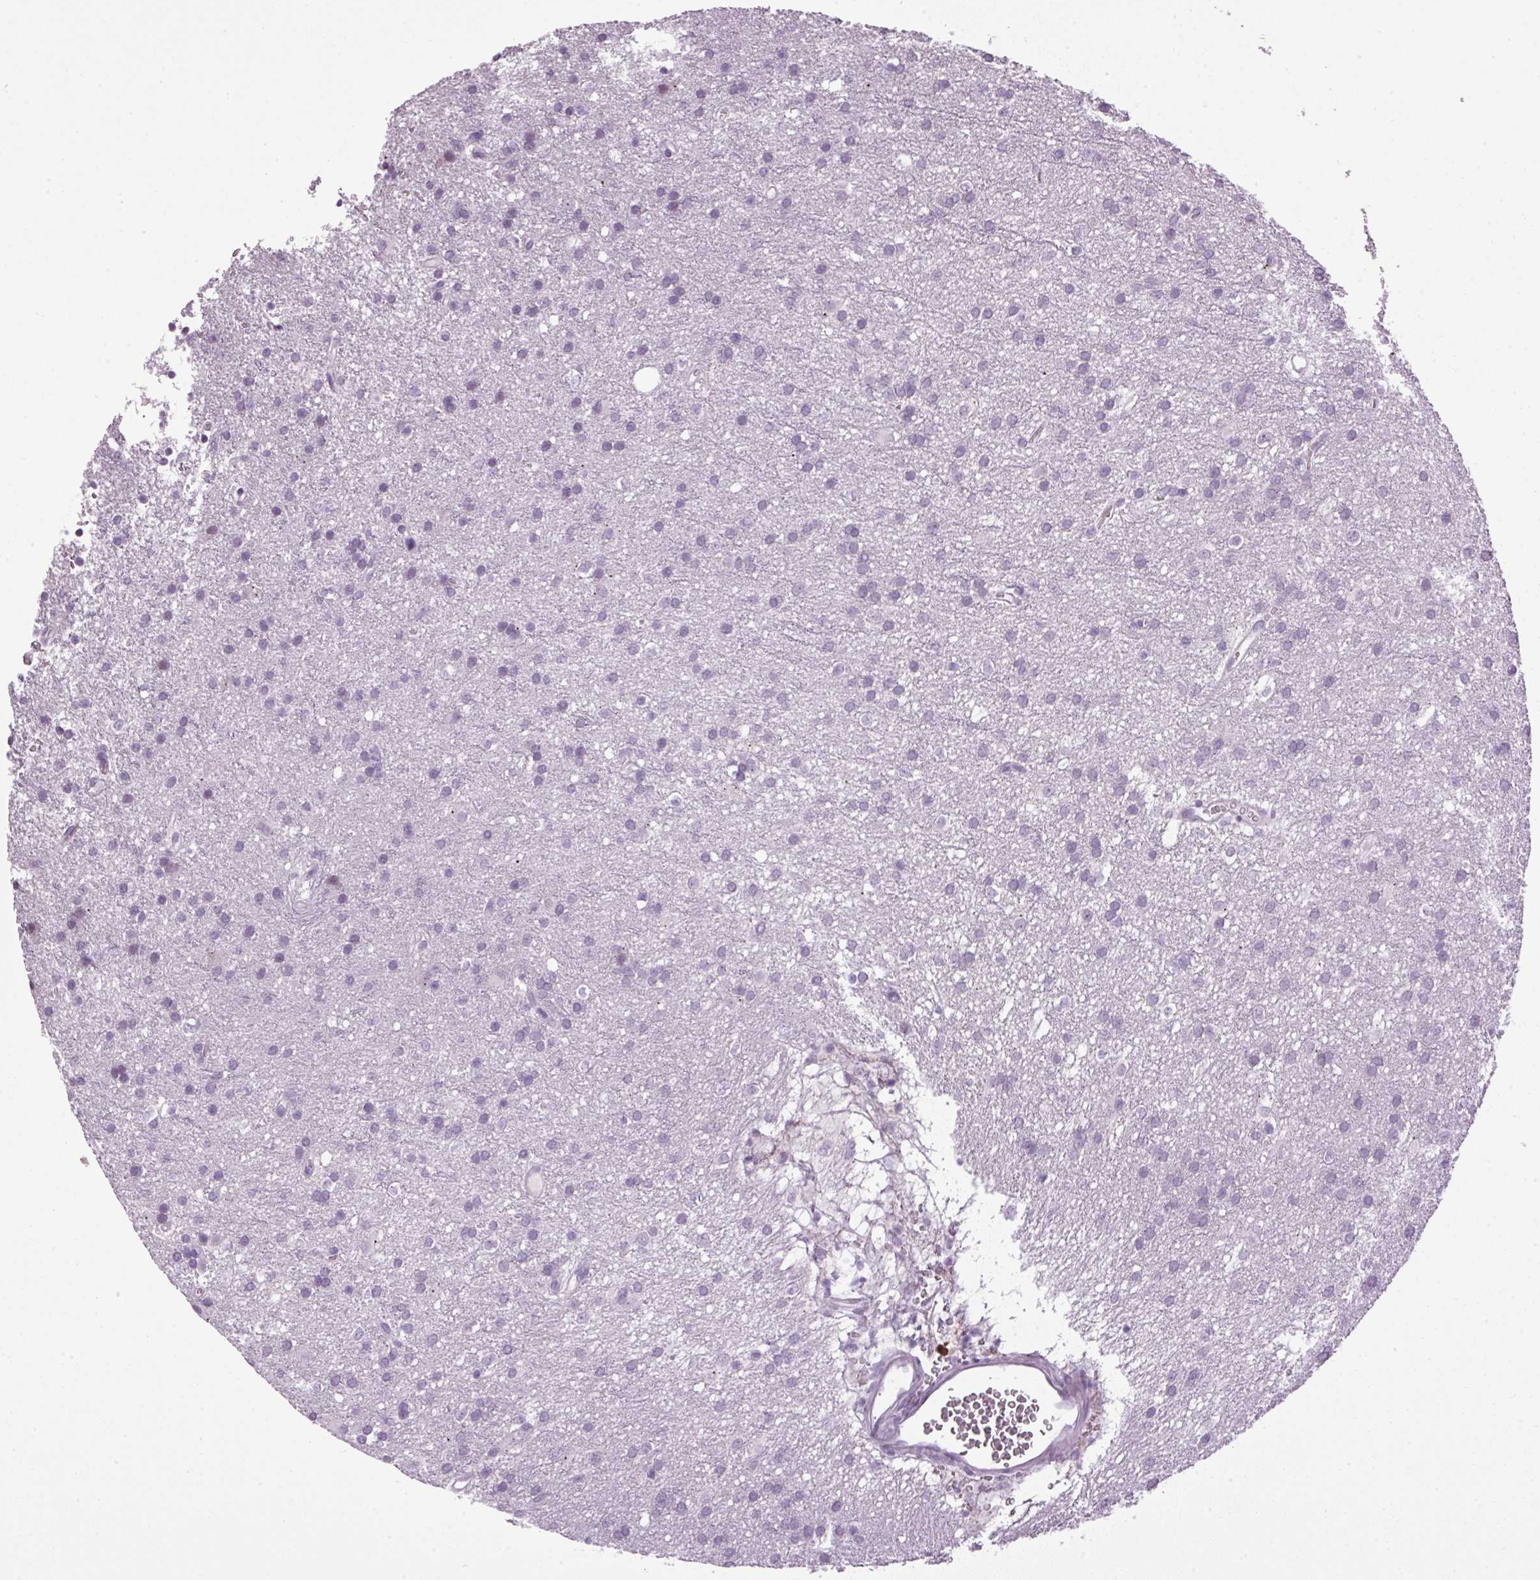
{"staining": {"intensity": "negative", "quantity": "none", "location": "none"}, "tissue": "glioma", "cell_type": "Tumor cells", "image_type": "cancer", "snomed": [{"axis": "morphology", "description": "Glioma, malignant, Low grade"}, {"axis": "topography", "description": "Brain"}], "caption": "IHC of human glioma shows no expression in tumor cells.", "gene": "A1CF", "patient": {"sex": "female", "age": 33}}